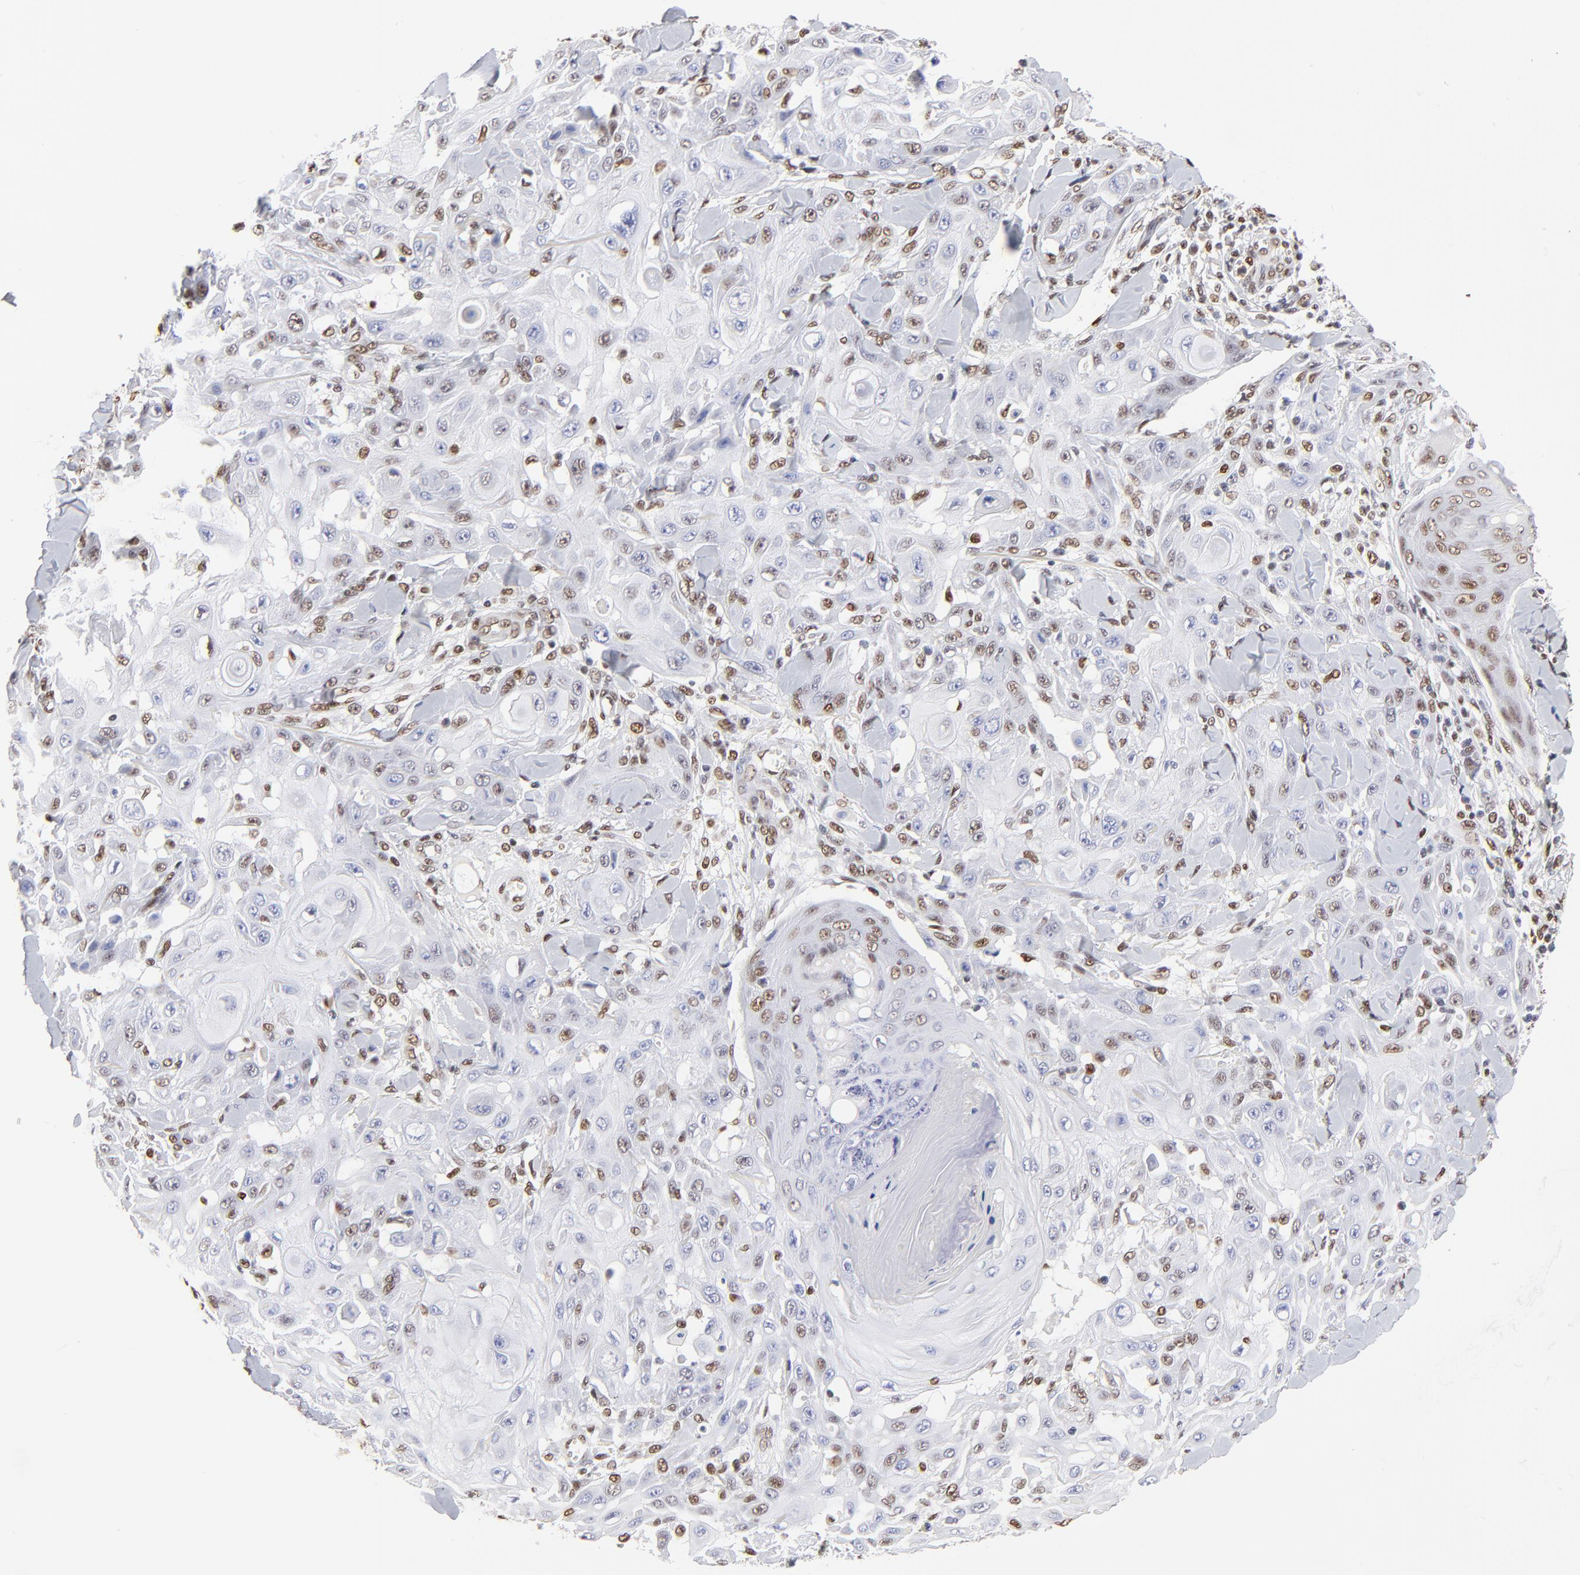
{"staining": {"intensity": "moderate", "quantity": "25%-75%", "location": "nuclear"}, "tissue": "skin cancer", "cell_type": "Tumor cells", "image_type": "cancer", "snomed": [{"axis": "morphology", "description": "Squamous cell carcinoma, NOS"}, {"axis": "topography", "description": "Skin"}], "caption": "The image displays a brown stain indicating the presence of a protein in the nuclear of tumor cells in skin cancer (squamous cell carcinoma). The staining was performed using DAB (3,3'-diaminobenzidine) to visualize the protein expression in brown, while the nuclei were stained in blue with hematoxylin (Magnification: 20x).", "gene": "ZMYM3", "patient": {"sex": "male", "age": 24}}